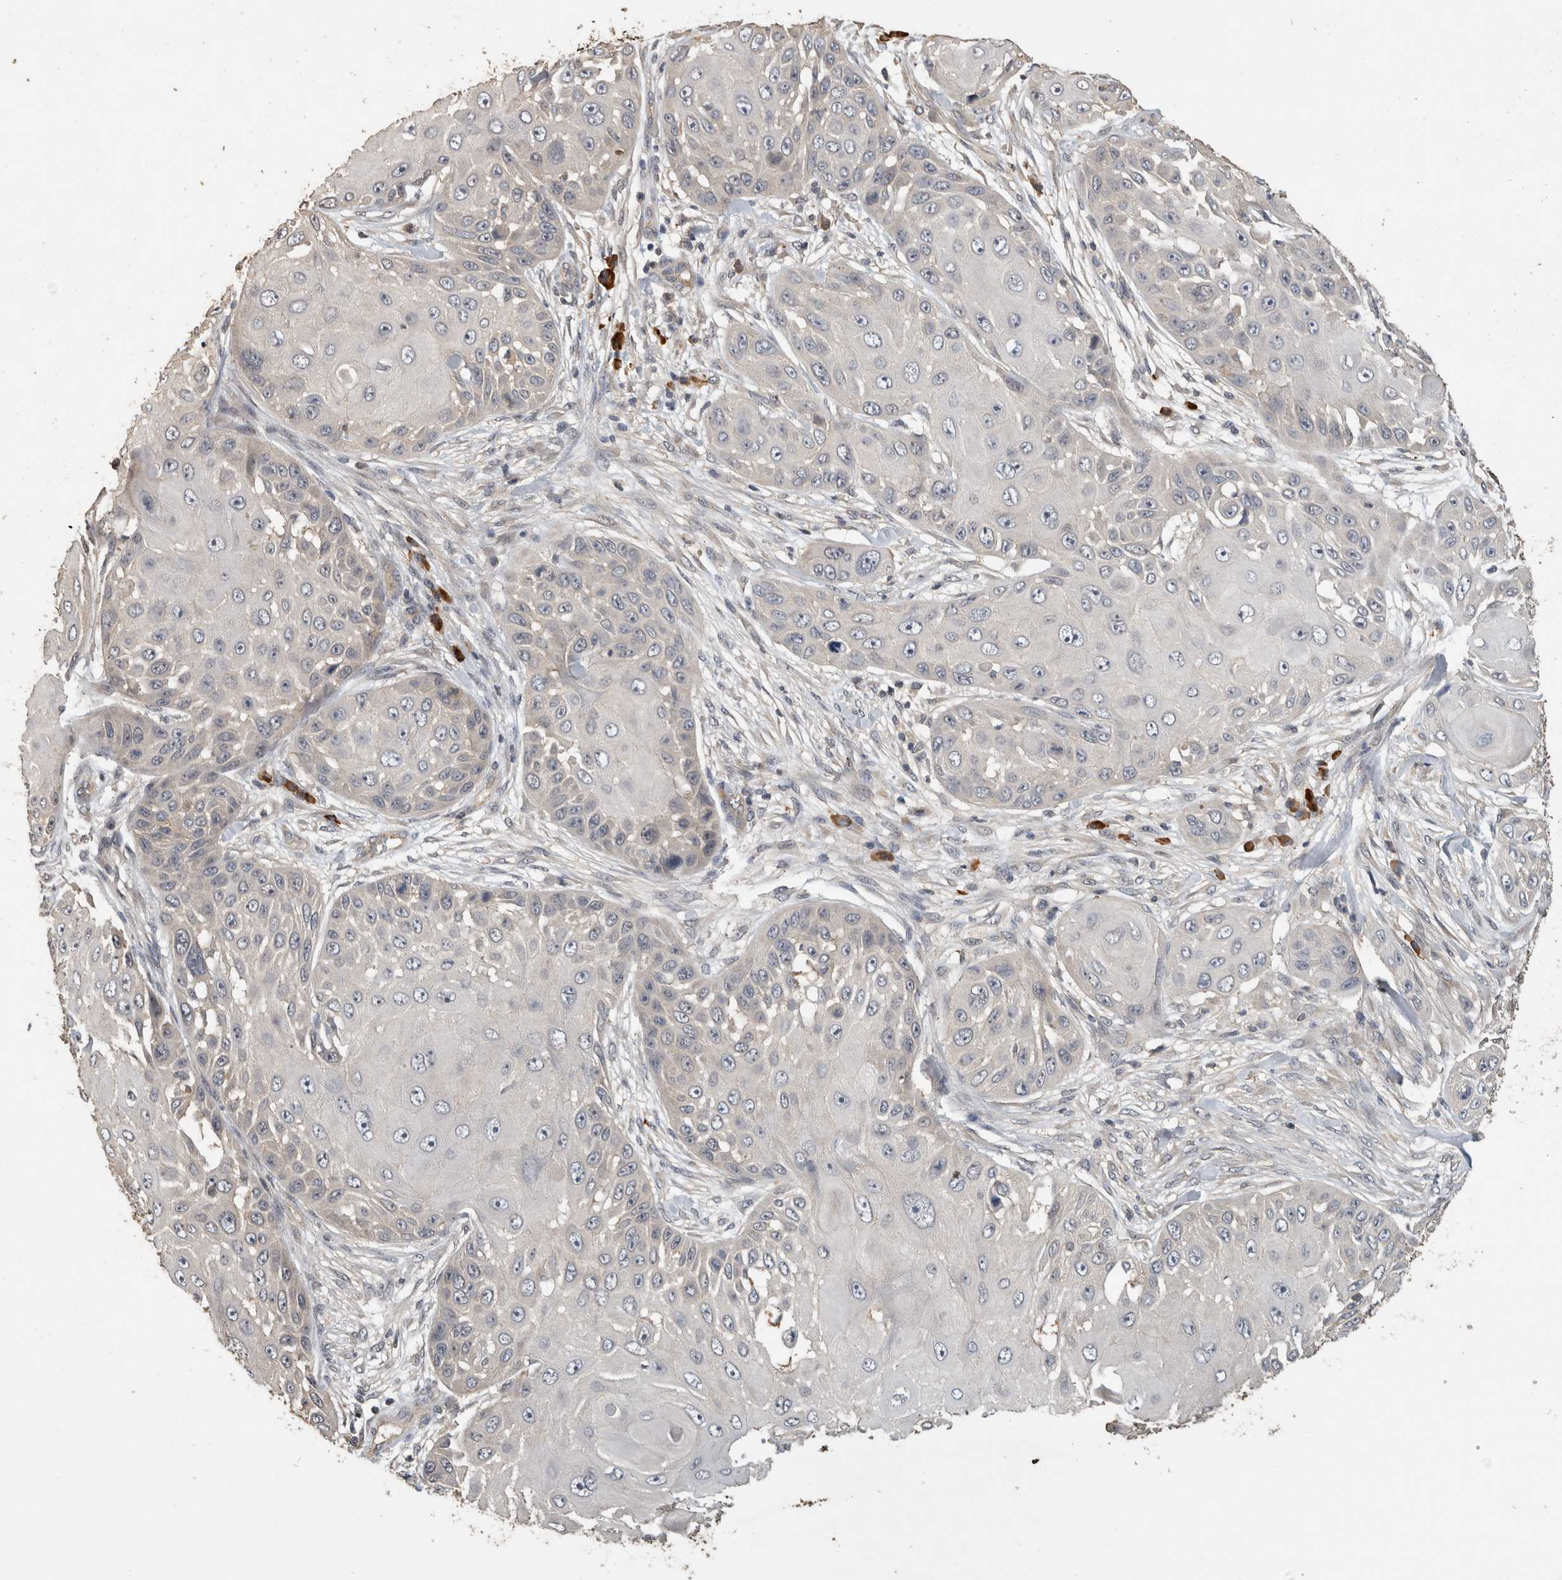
{"staining": {"intensity": "negative", "quantity": "none", "location": "none"}, "tissue": "skin cancer", "cell_type": "Tumor cells", "image_type": "cancer", "snomed": [{"axis": "morphology", "description": "Squamous cell carcinoma, NOS"}, {"axis": "topography", "description": "Skin"}], "caption": "Skin squamous cell carcinoma was stained to show a protein in brown. There is no significant positivity in tumor cells.", "gene": "RHPN1", "patient": {"sex": "female", "age": 44}}